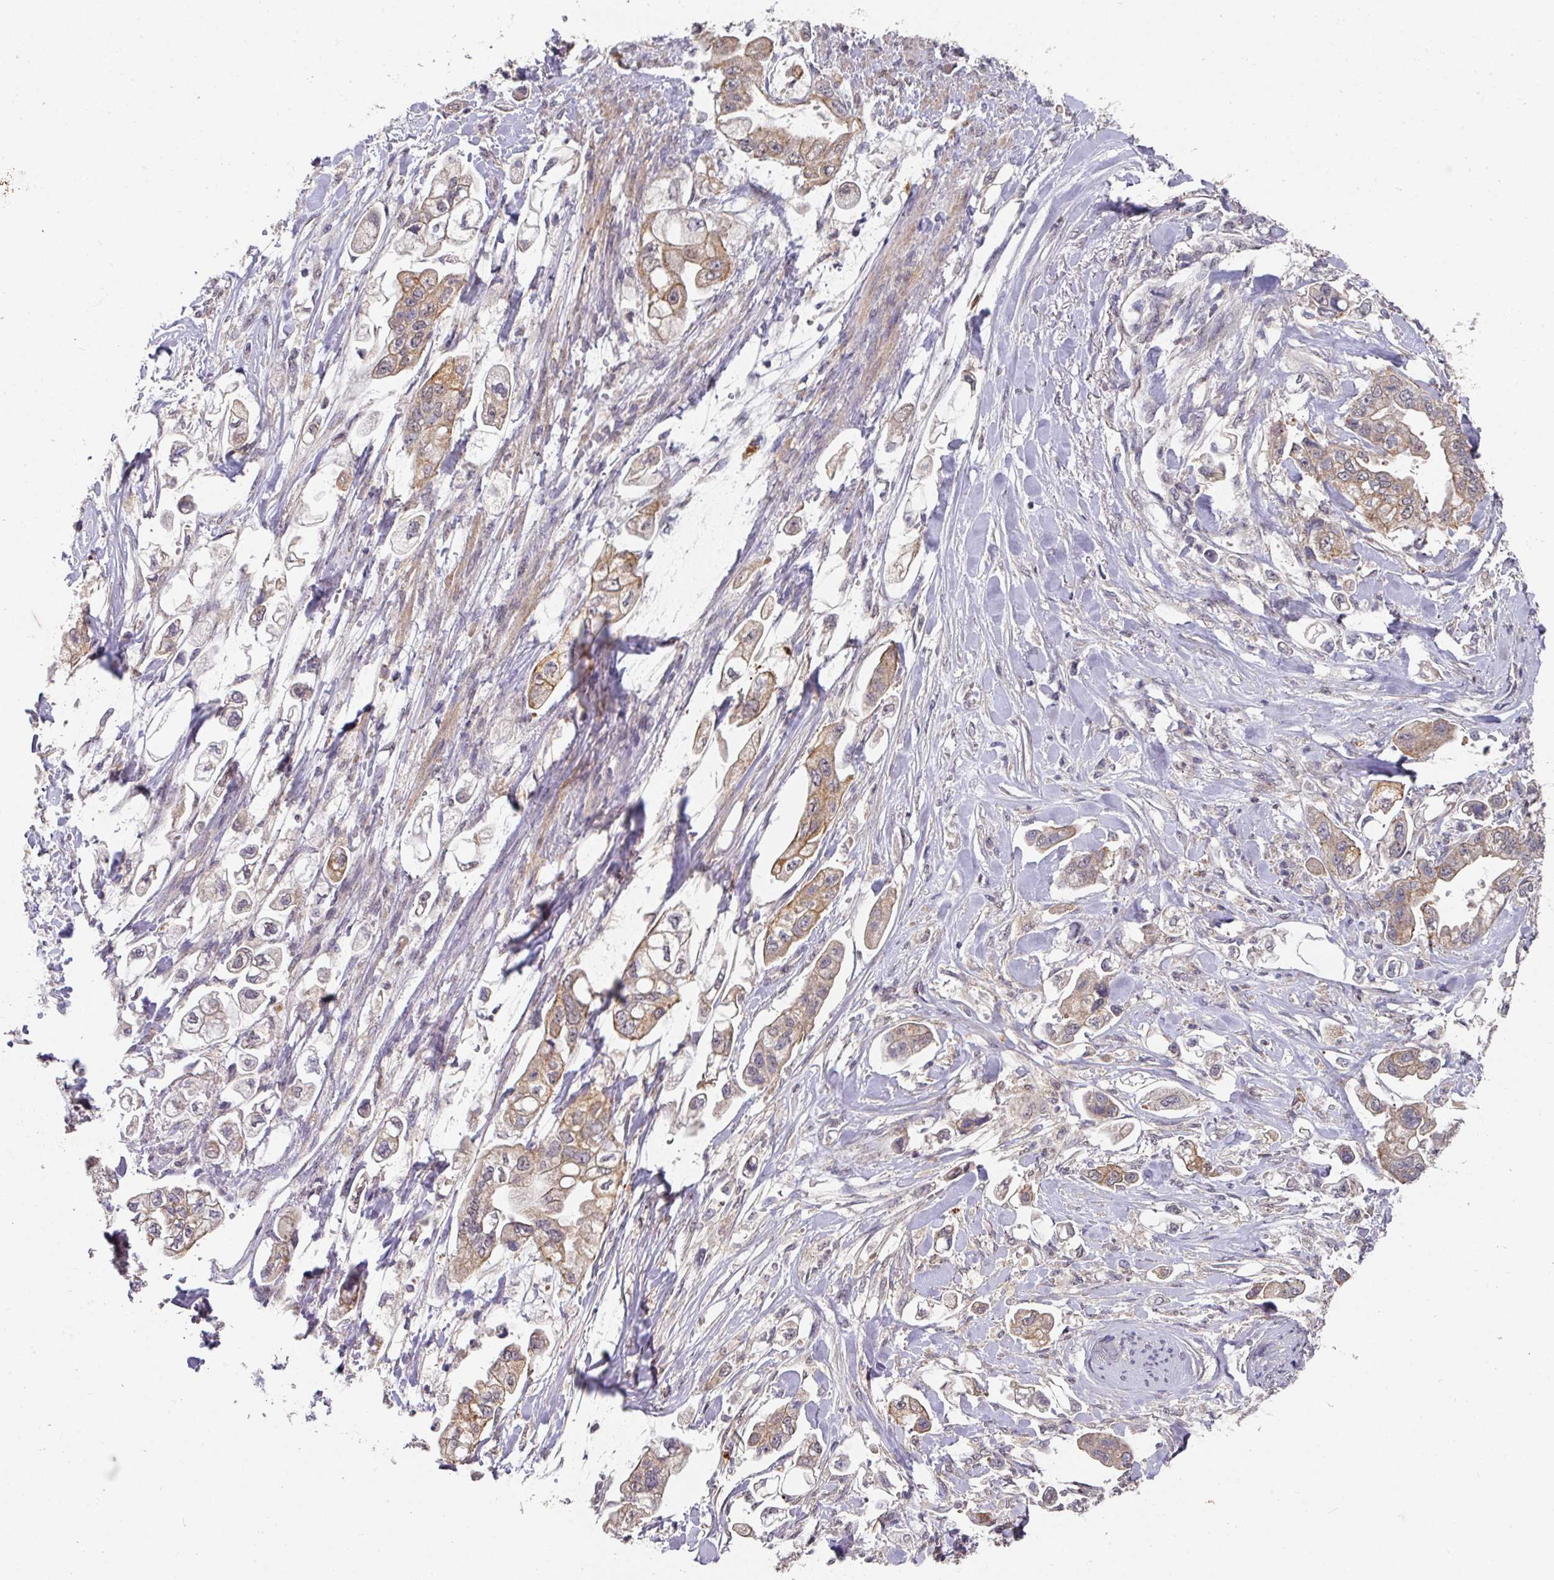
{"staining": {"intensity": "moderate", "quantity": "25%-75%", "location": "cytoplasmic/membranous"}, "tissue": "stomach cancer", "cell_type": "Tumor cells", "image_type": "cancer", "snomed": [{"axis": "morphology", "description": "Adenocarcinoma, NOS"}, {"axis": "topography", "description": "Stomach"}], "caption": "Human stomach cancer stained with a brown dye shows moderate cytoplasmic/membranous positive expression in approximately 25%-75% of tumor cells.", "gene": "EXTL3", "patient": {"sex": "male", "age": 62}}